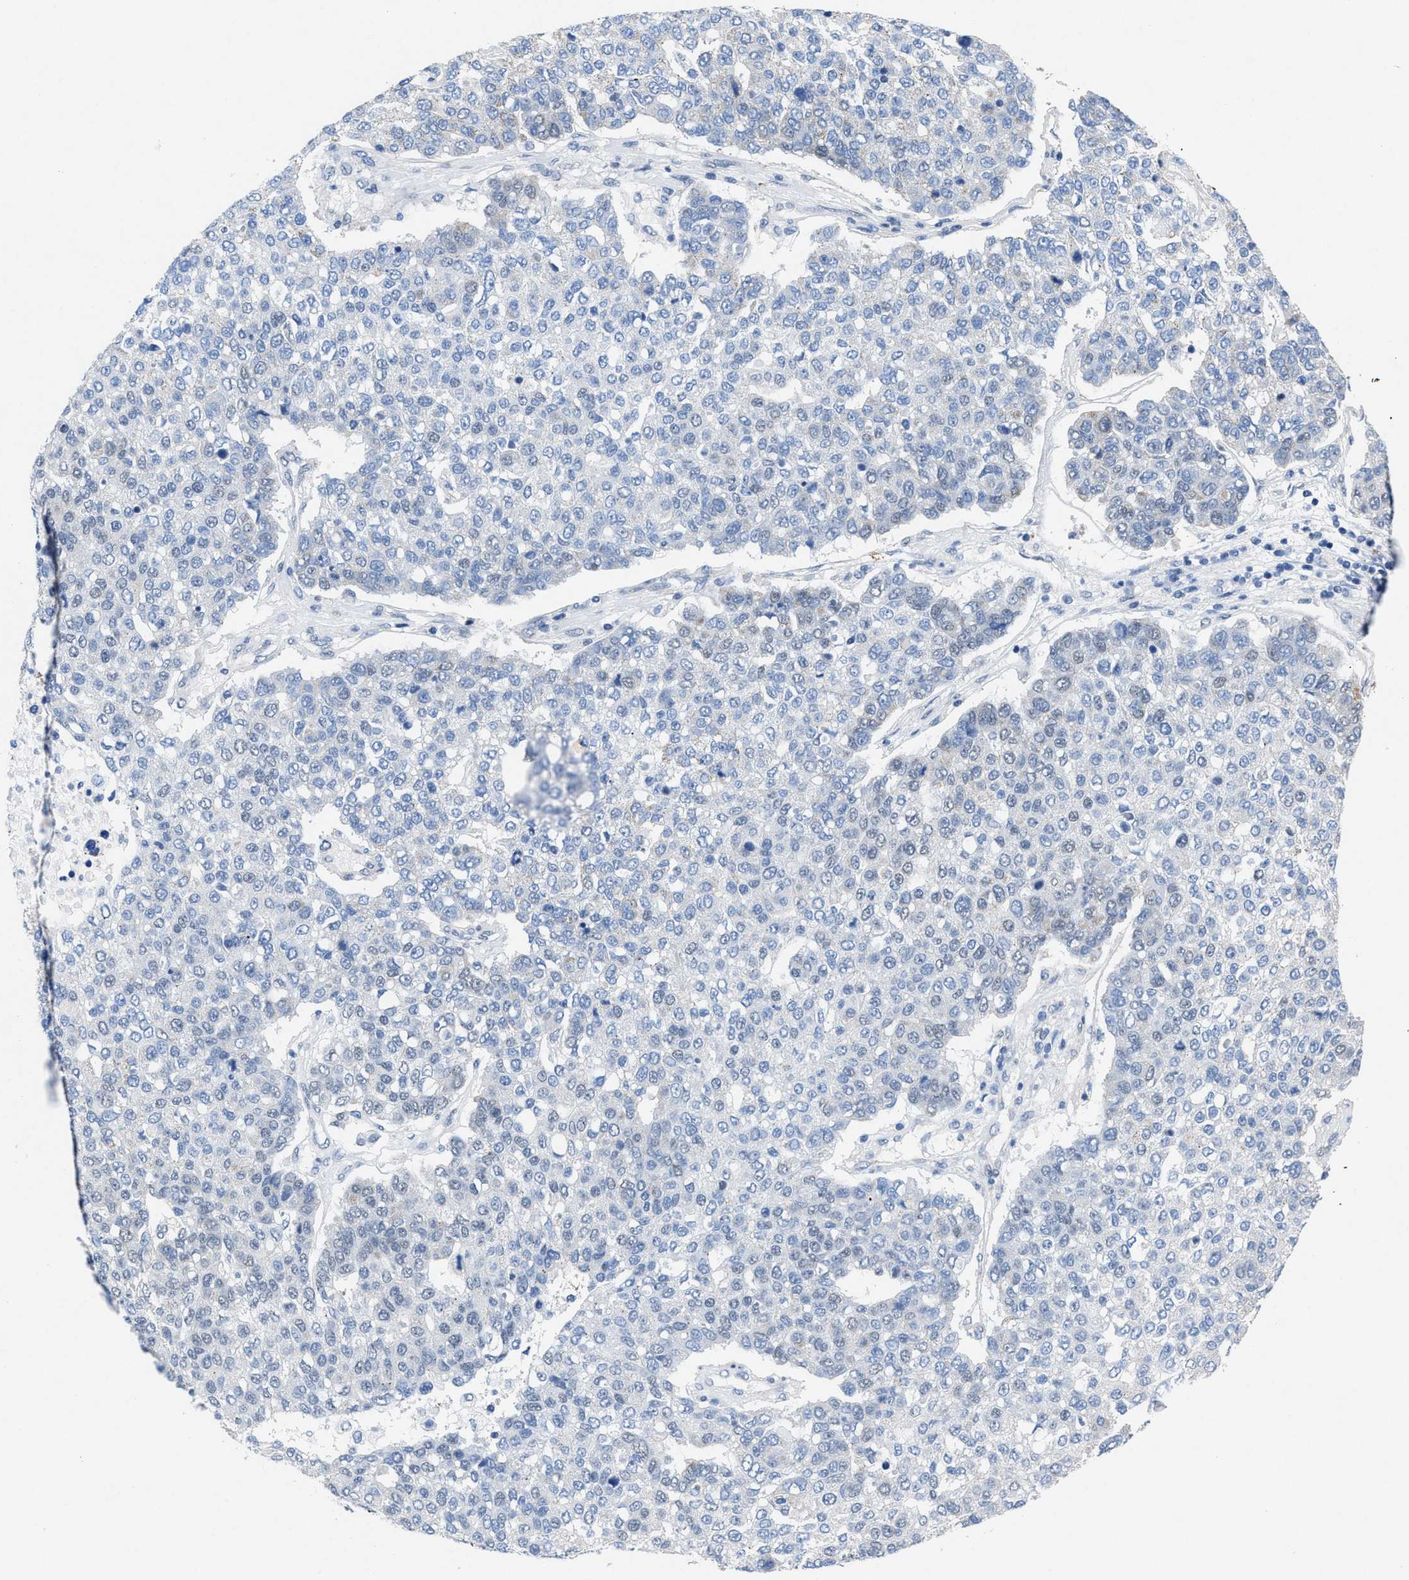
{"staining": {"intensity": "negative", "quantity": "none", "location": "none"}, "tissue": "pancreatic cancer", "cell_type": "Tumor cells", "image_type": "cancer", "snomed": [{"axis": "morphology", "description": "Adenocarcinoma, NOS"}, {"axis": "topography", "description": "Pancreas"}], "caption": "Micrograph shows no protein staining in tumor cells of pancreatic cancer (adenocarcinoma) tissue.", "gene": "ID3", "patient": {"sex": "female", "age": 61}}